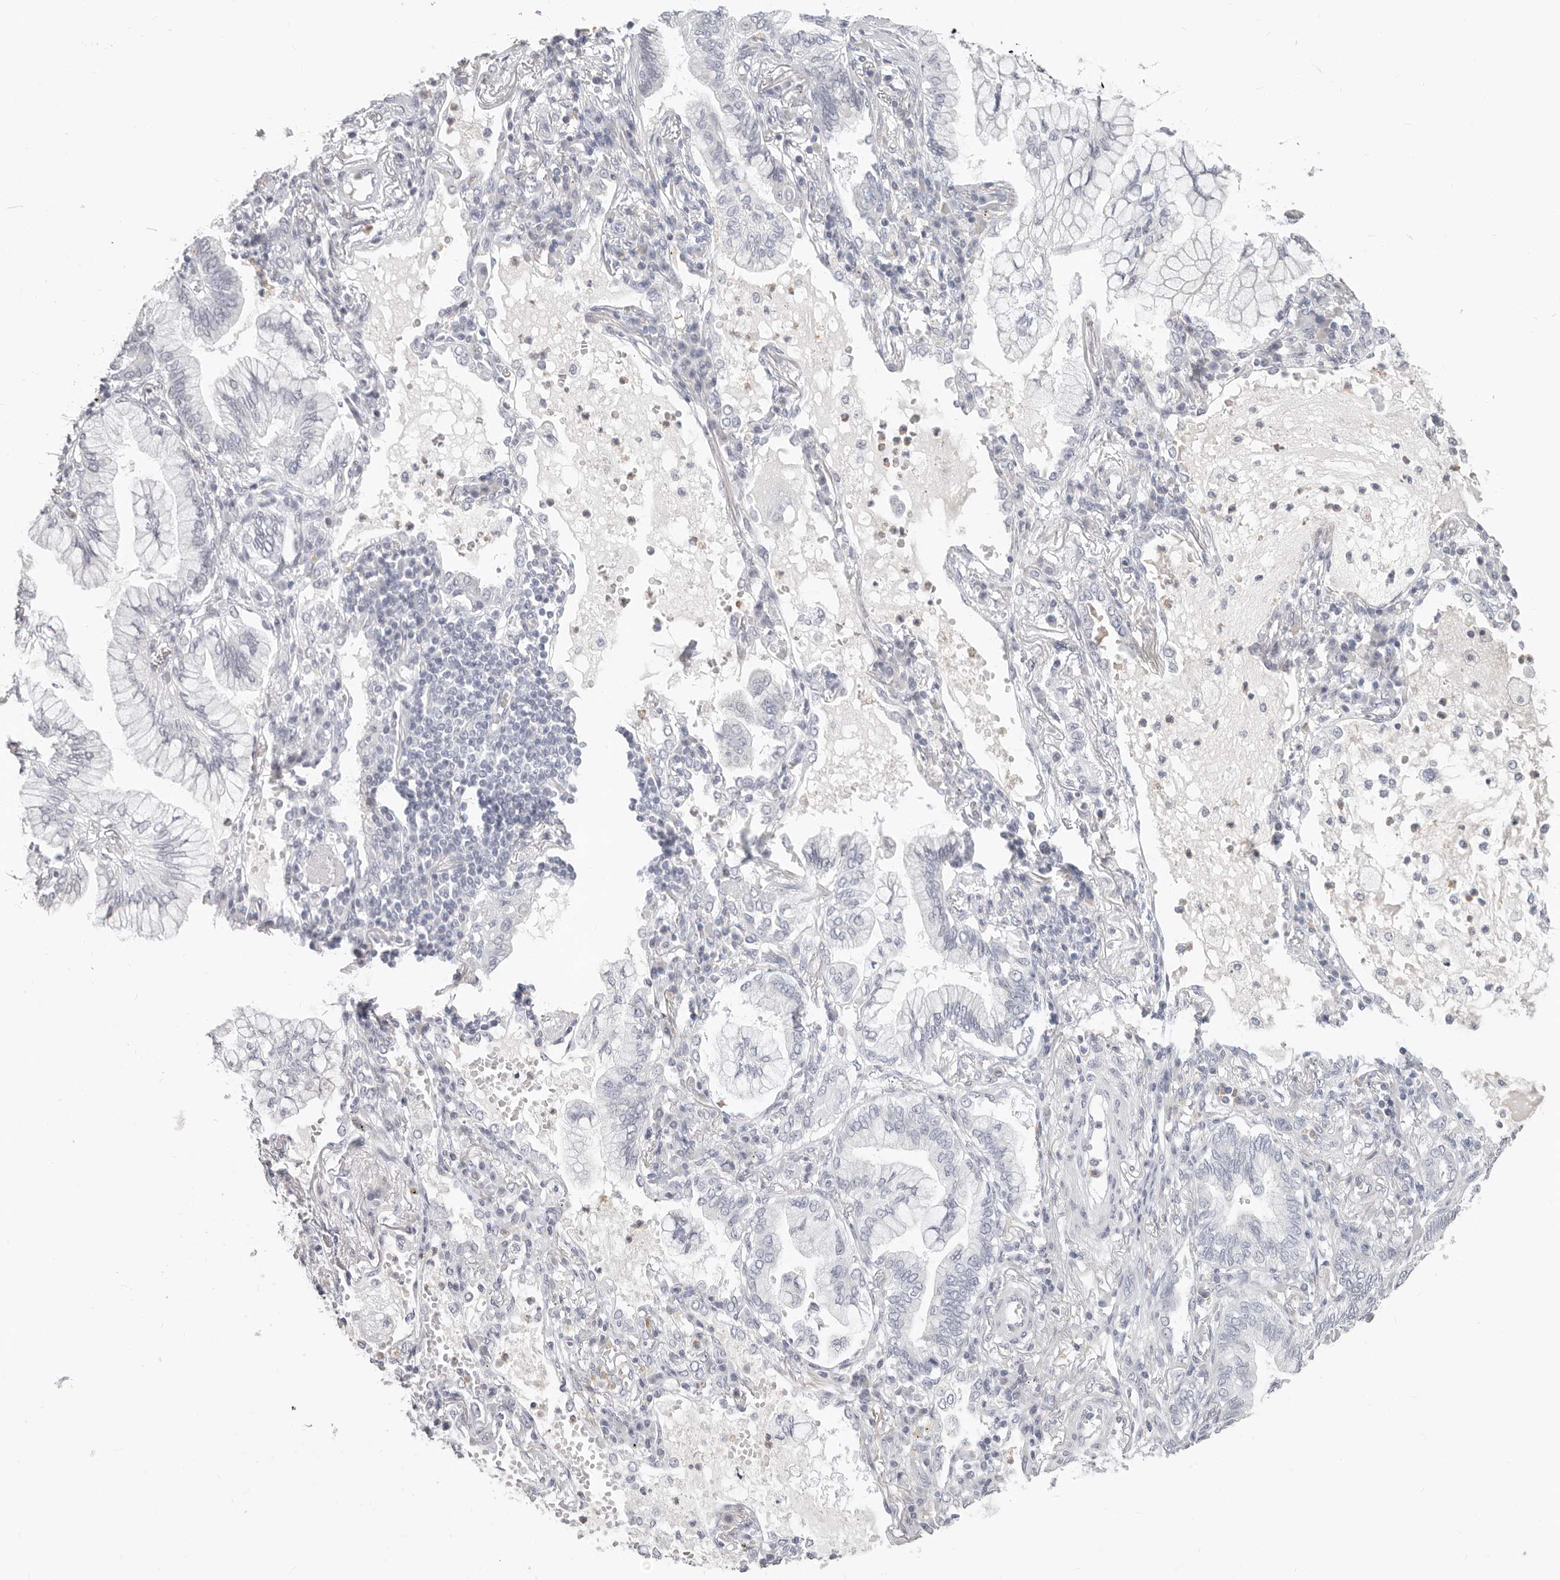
{"staining": {"intensity": "negative", "quantity": "none", "location": "none"}, "tissue": "lung cancer", "cell_type": "Tumor cells", "image_type": "cancer", "snomed": [{"axis": "morphology", "description": "Adenocarcinoma, NOS"}, {"axis": "topography", "description": "Lung"}], "caption": "A photomicrograph of human lung cancer (adenocarcinoma) is negative for staining in tumor cells.", "gene": "ASCL1", "patient": {"sex": "female", "age": 70}}